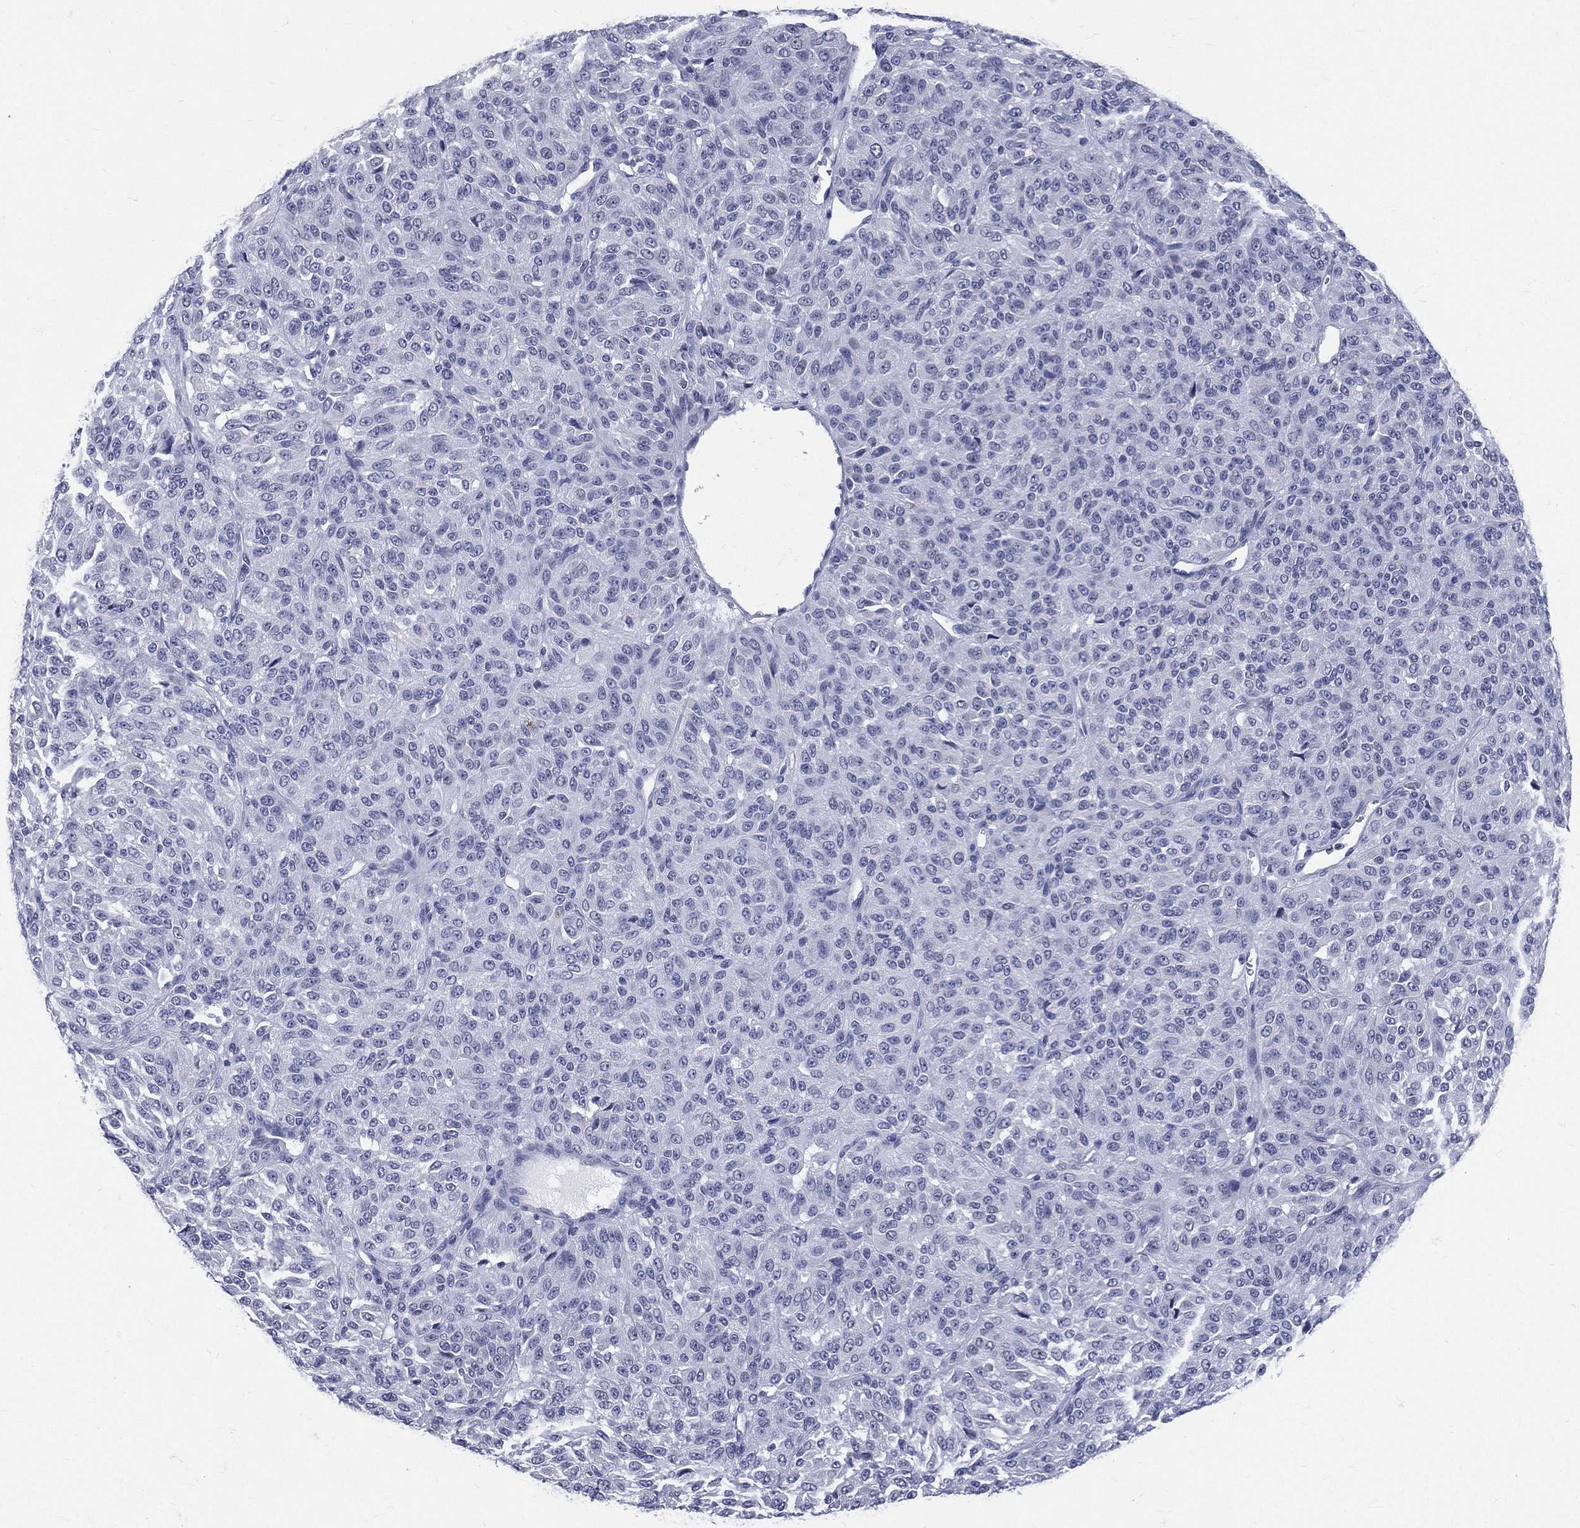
{"staining": {"intensity": "negative", "quantity": "none", "location": "none"}, "tissue": "melanoma", "cell_type": "Tumor cells", "image_type": "cancer", "snomed": [{"axis": "morphology", "description": "Malignant melanoma, Metastatic site"}, {"axis": "topography", "description": "Brain"}], "caption": "This is a image of IHC staining of melanoma, which shows no staining in tumor cells.", "gene": "MLLT10", "patient": {"sex": "female", "age": 56}}